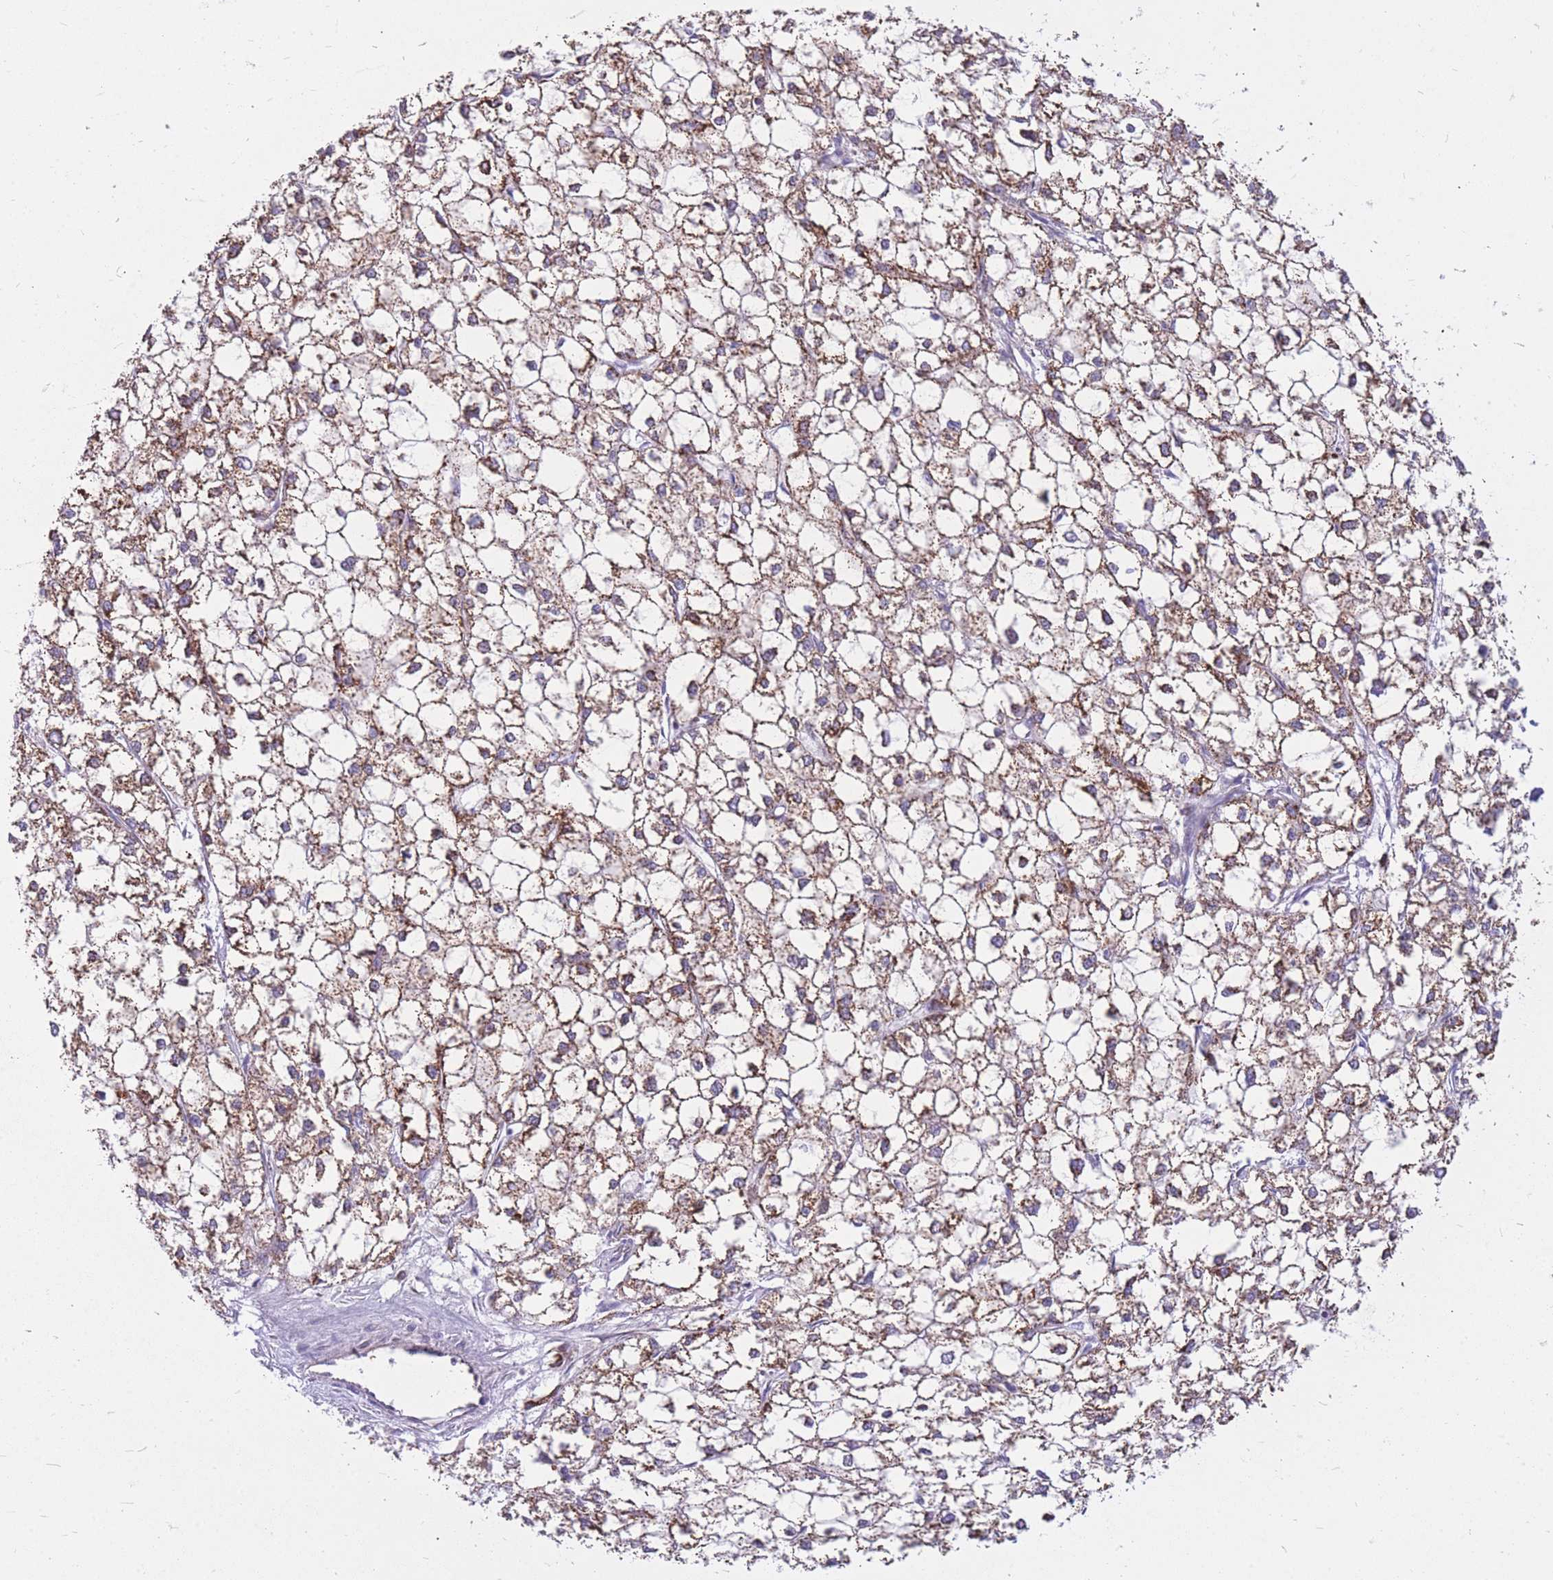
{"staining": {"intensity": "moderate", "quantity": ">75%", "location": "cytoplasmic/membranous"}, "tissue": "liver cancer", "cell_type": "Tumor cells", "image_type": "cancer", "snomed": [{"axis": "morphology", "description": "Carcinoma, Hepatocellular, NOS"}, {"axis": "topography", "description": "Liver"}], "caption": "Moderate cytoplasmic/membranous expression for a protein is identified in approximately >75% of tumor cells of liver cancer using immunohistochemistry.", "gene": "PCSK1", "patient": {"sex": "female", "age": 43}}